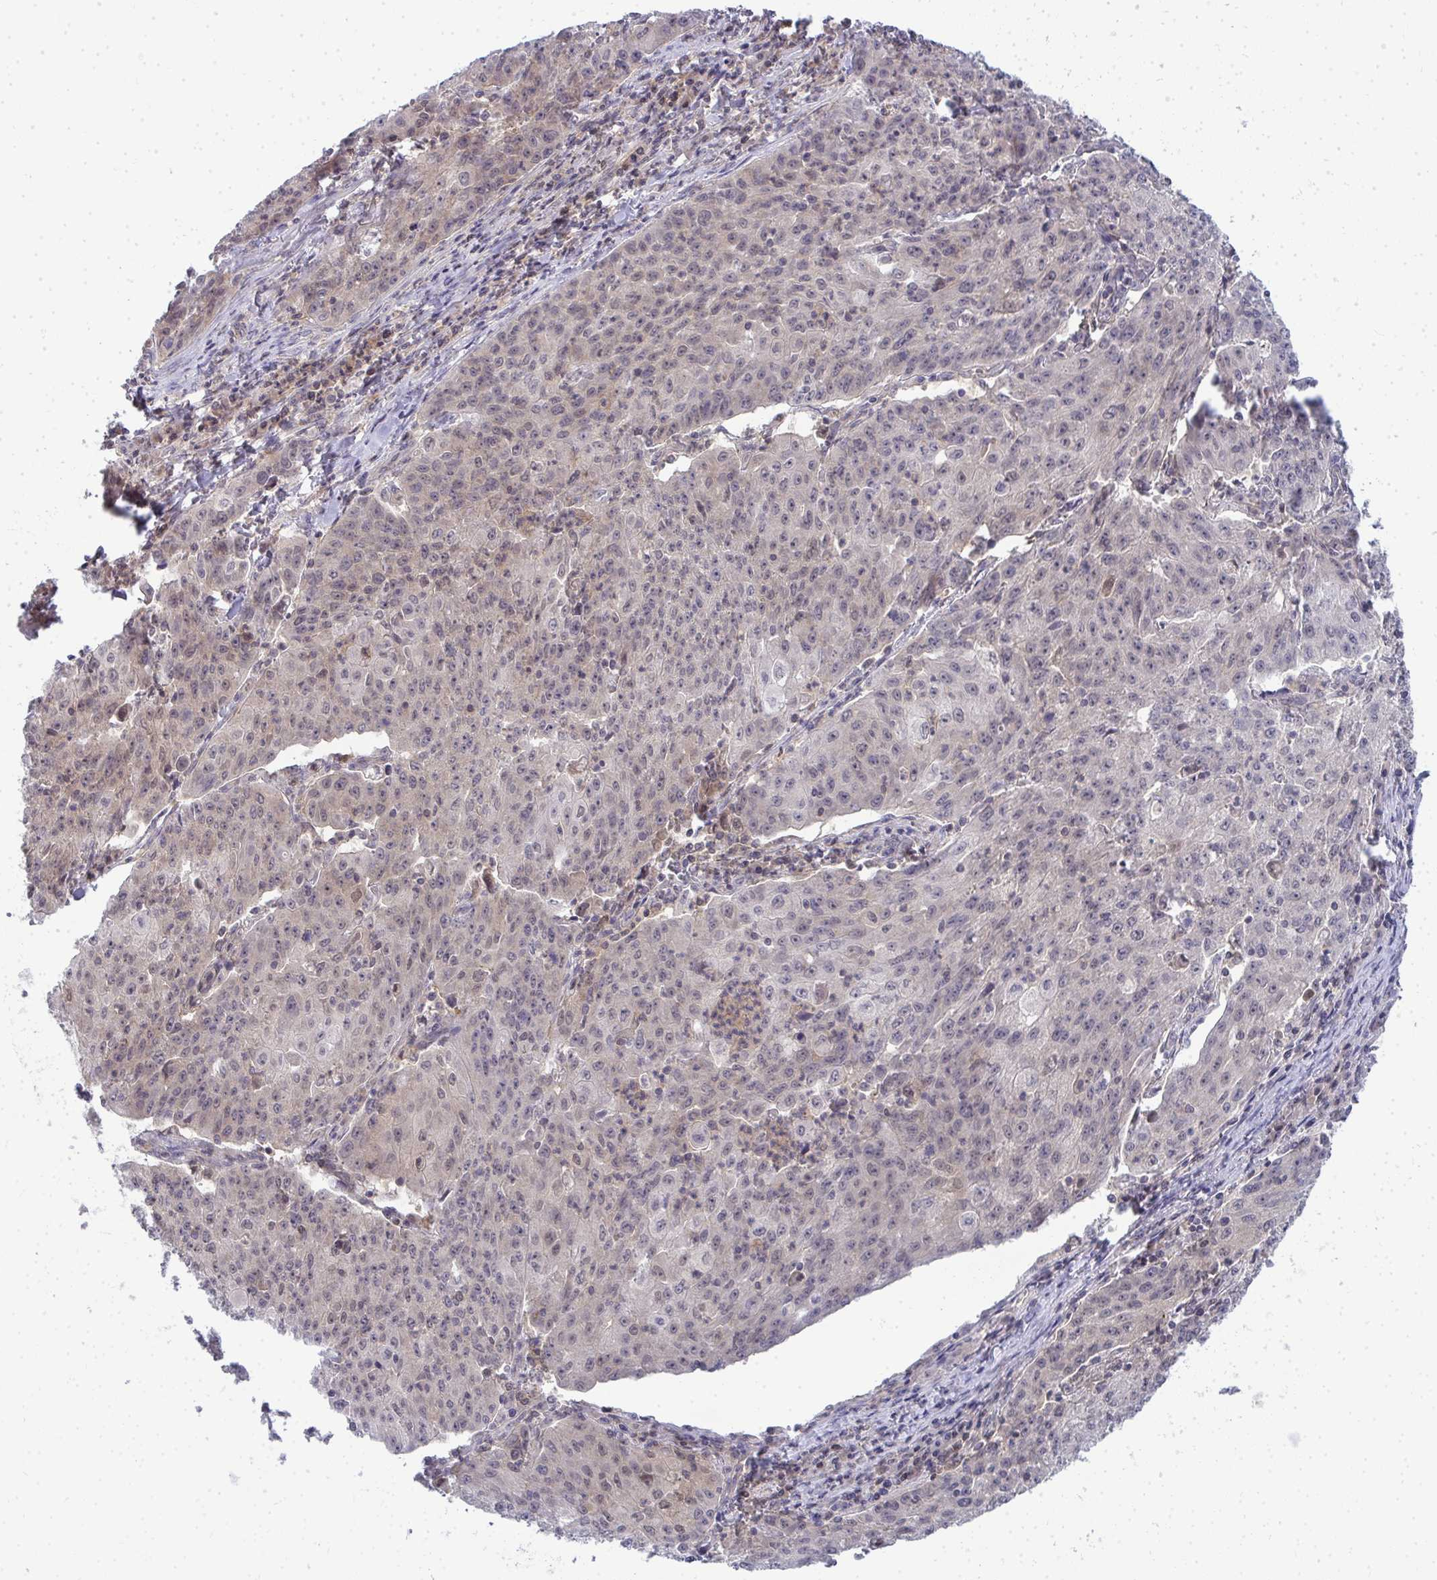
{"staining": {"intensity": "weak", "quantity": "25%-75%", "location": "cytoplasmic/membranous"}, "tissue": "lung cancer", "cell_type": "Tumor cells", "image_type": "cancer", "snomed": [{"axis": "morphology", "description": "Squamous cell carcinoma, NOS"}, {"axis": "morphology", "description": "Squamous cell carcinoma, metastatic, NOS"}, {"axis": "topography", "description": "Bronchus"}, {"axis": "topography", "description": "Lung"}], "caption": "Tumor cells show low levels of weak cytoplasmic/membranous expression in about 25%-75% of cells in human metastatic squamous cell carcinoma (lung).", "gene": "HDHD2", "patient": {"sex": "male", "age": 62}}